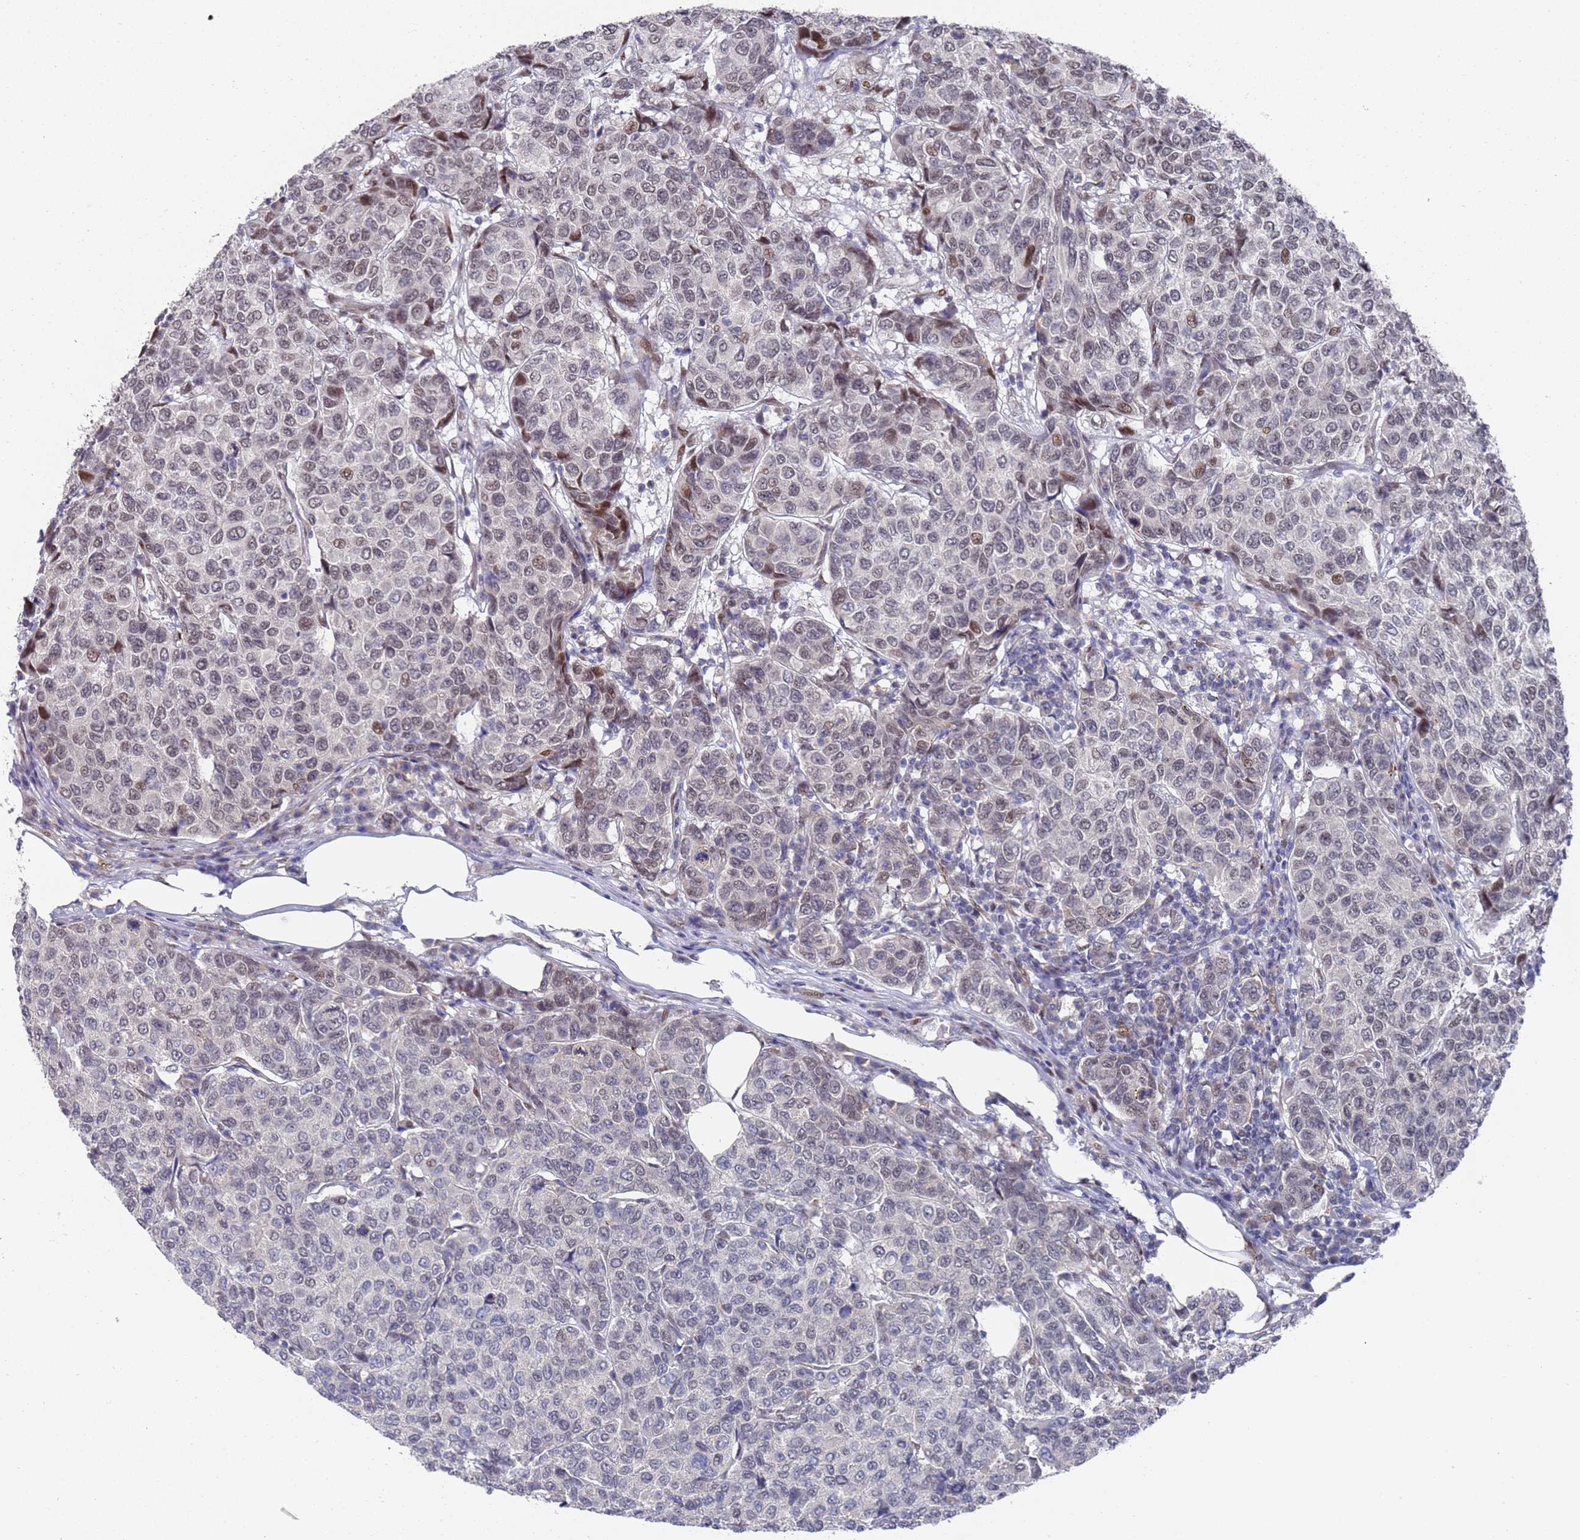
{"staining": {"intensity": "moderate", "quantity": "<25%", "location": "nuclear"}, "tissue": "breast cancer", "cell_type": "Tumor cells", "image_type": "cancer", "snomed": [{"axis": "morphology", "description": "Duct carcinoma"}, {"axis": "topography", "description": "Breast"}], "caption": "High-magnification brightfield microscopy of breast invasive ductal carcinoma stained with DAB (3,3'-diaminobenzidine) (brown) and counterstained with hematoxylin (blue). tumor cells exhibit moderate nuclear expression is present in approximately<25% of cells. (Stains: DAB (3,3'-diaminobenzidine) in brown, nuclei in blue, Microscopy: brightfield microscopy at high magnification).", "gene": "COPS6", "patient": {"sex": "female", "age": 55}}